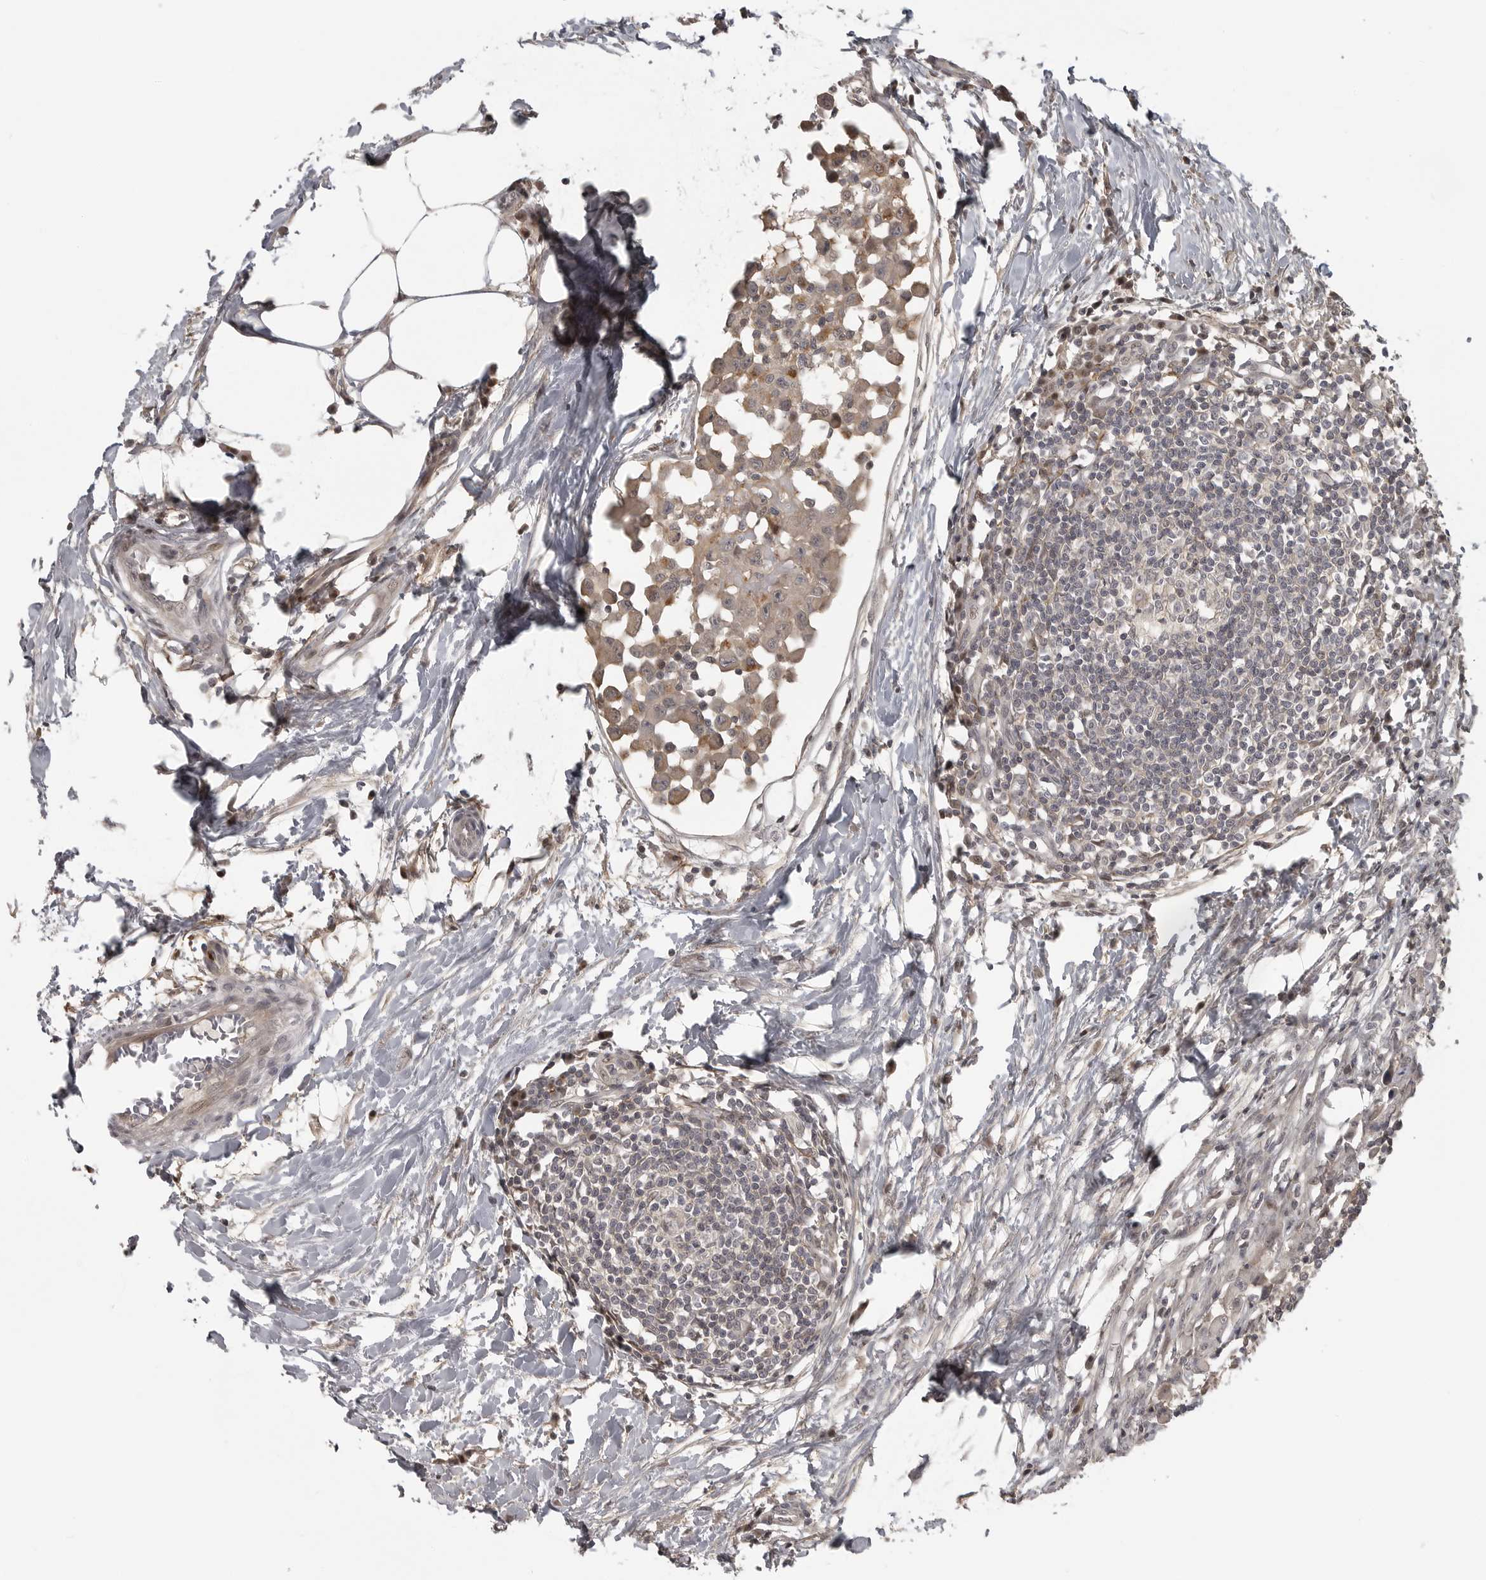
{"staining": {"intensity": "weak", "quantity": "<25%", "location": "cytoplasmic/membranous,nuclear"}, "tissue": "lymph node", "cell_type": "Germinal center cells", "image_type": "normal", "snomed": [{"axis": "morphology", "description": "Normal tissue, NOS"}, {"axis": "morphology", "description": "Malignant melanoma, Metastatic site"}, {"axis": "topography", "description": "Lymph node"}], "caption": "This is a photomicrograph of immunohistochemistry (IHC) staining of benign lymph node, which shows no expression in germinal center cells. (DAB IHC with hematoxylin counter stain).", "gene": "UROD", "patient": {"sex": "male", "age": 41}}